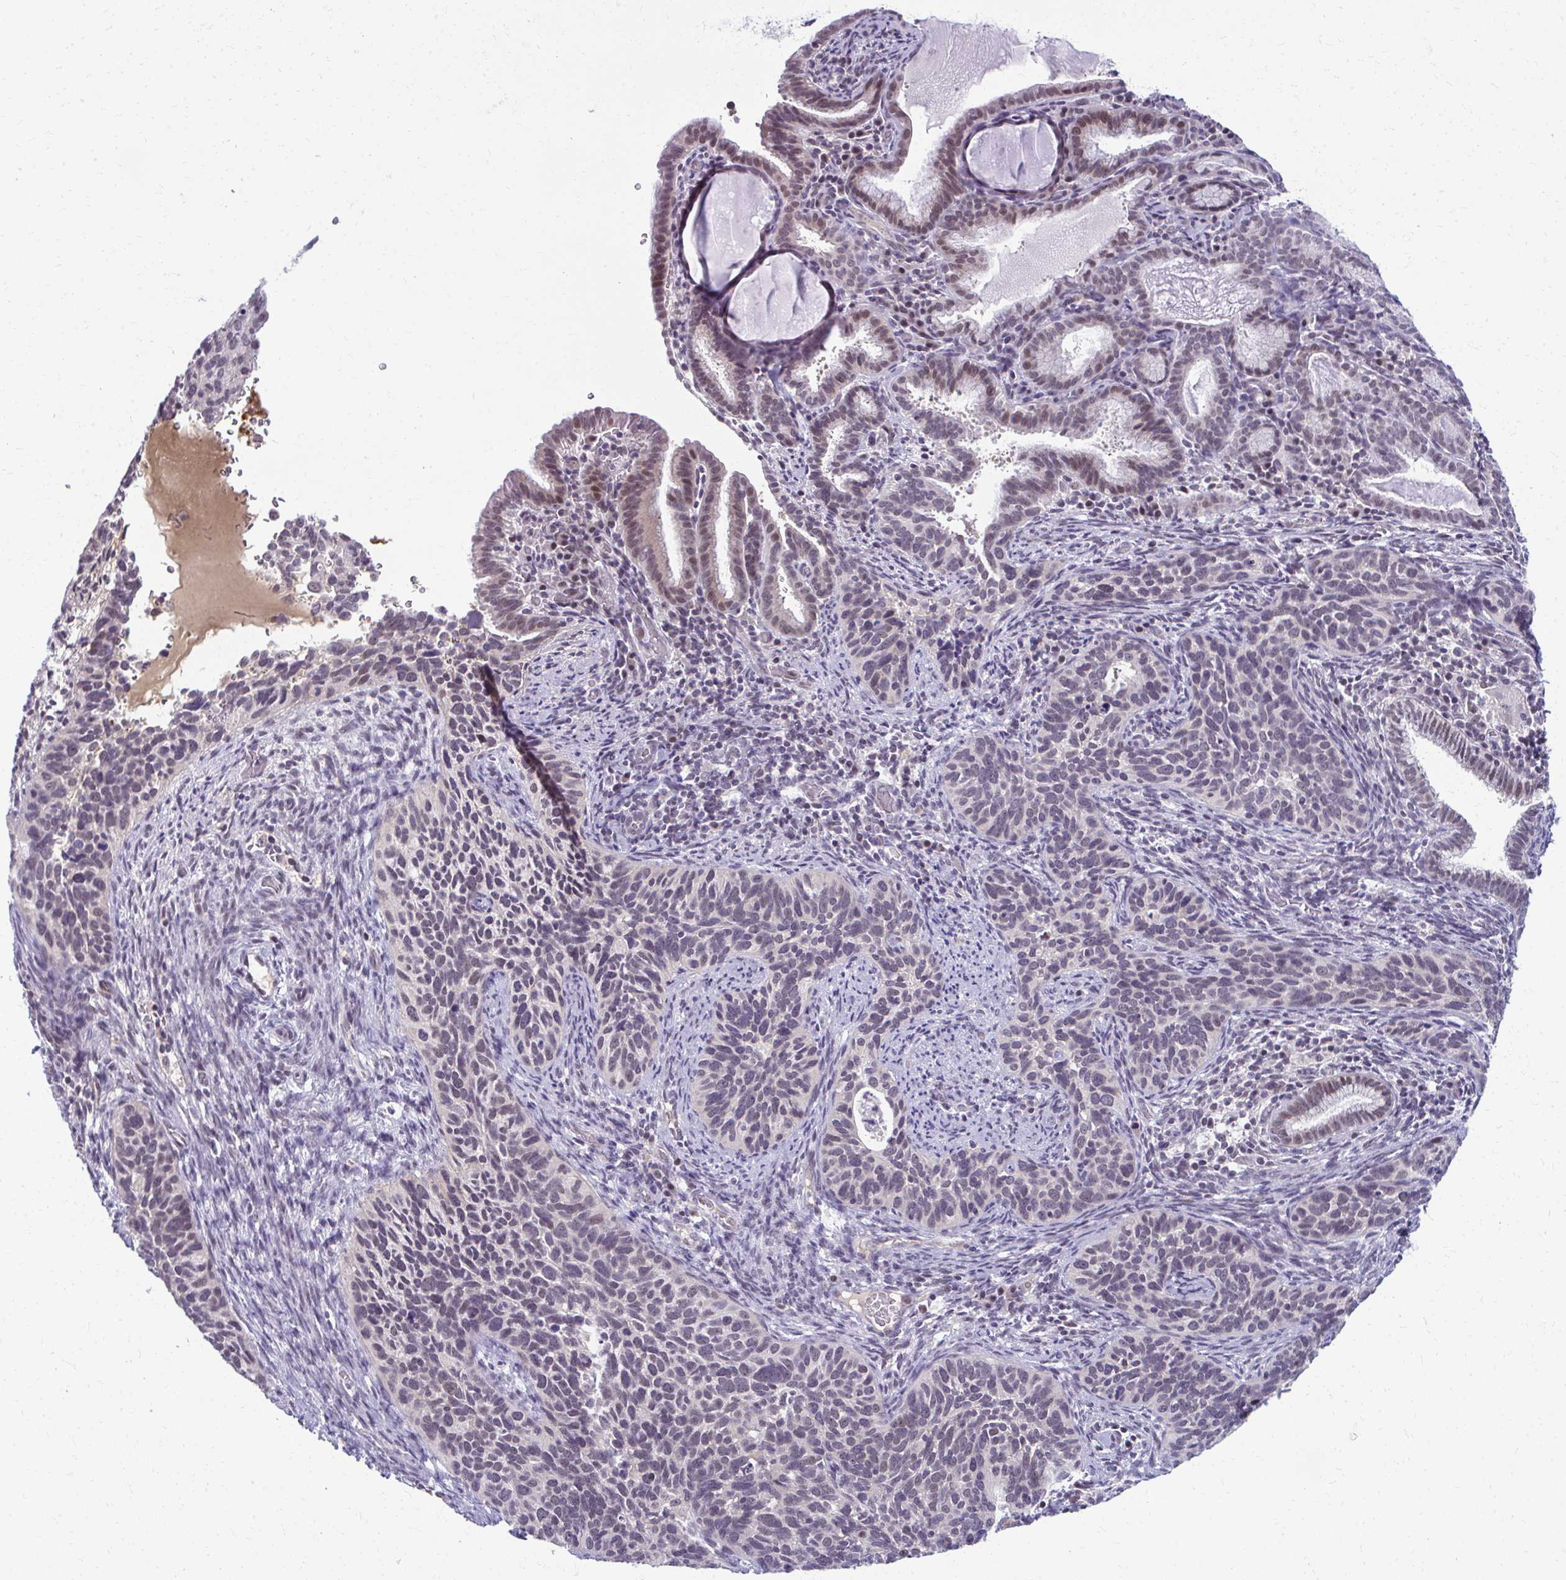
{"staining": {"intensity": "negative", "quantity": "none", "location": "none"}, "tissue": "cervical cancer", "cell_type": "Tumor cells", "image_type": "cancer", "snomed": [{"axis": "morphology", "description": "Squamous cell carcinoma, NOS"}, {"axis": "topography", "description": "Cervix"}], "caption": "This histopathology image is of cervical squamous cell carcinoma stained with immunohistochemistry to label a protein in brown with the nuclei are counter-stained blue. There is no expression in tumor cells.", "gene": "MAF1", "patient": {"sex": "female", "age": 51}}